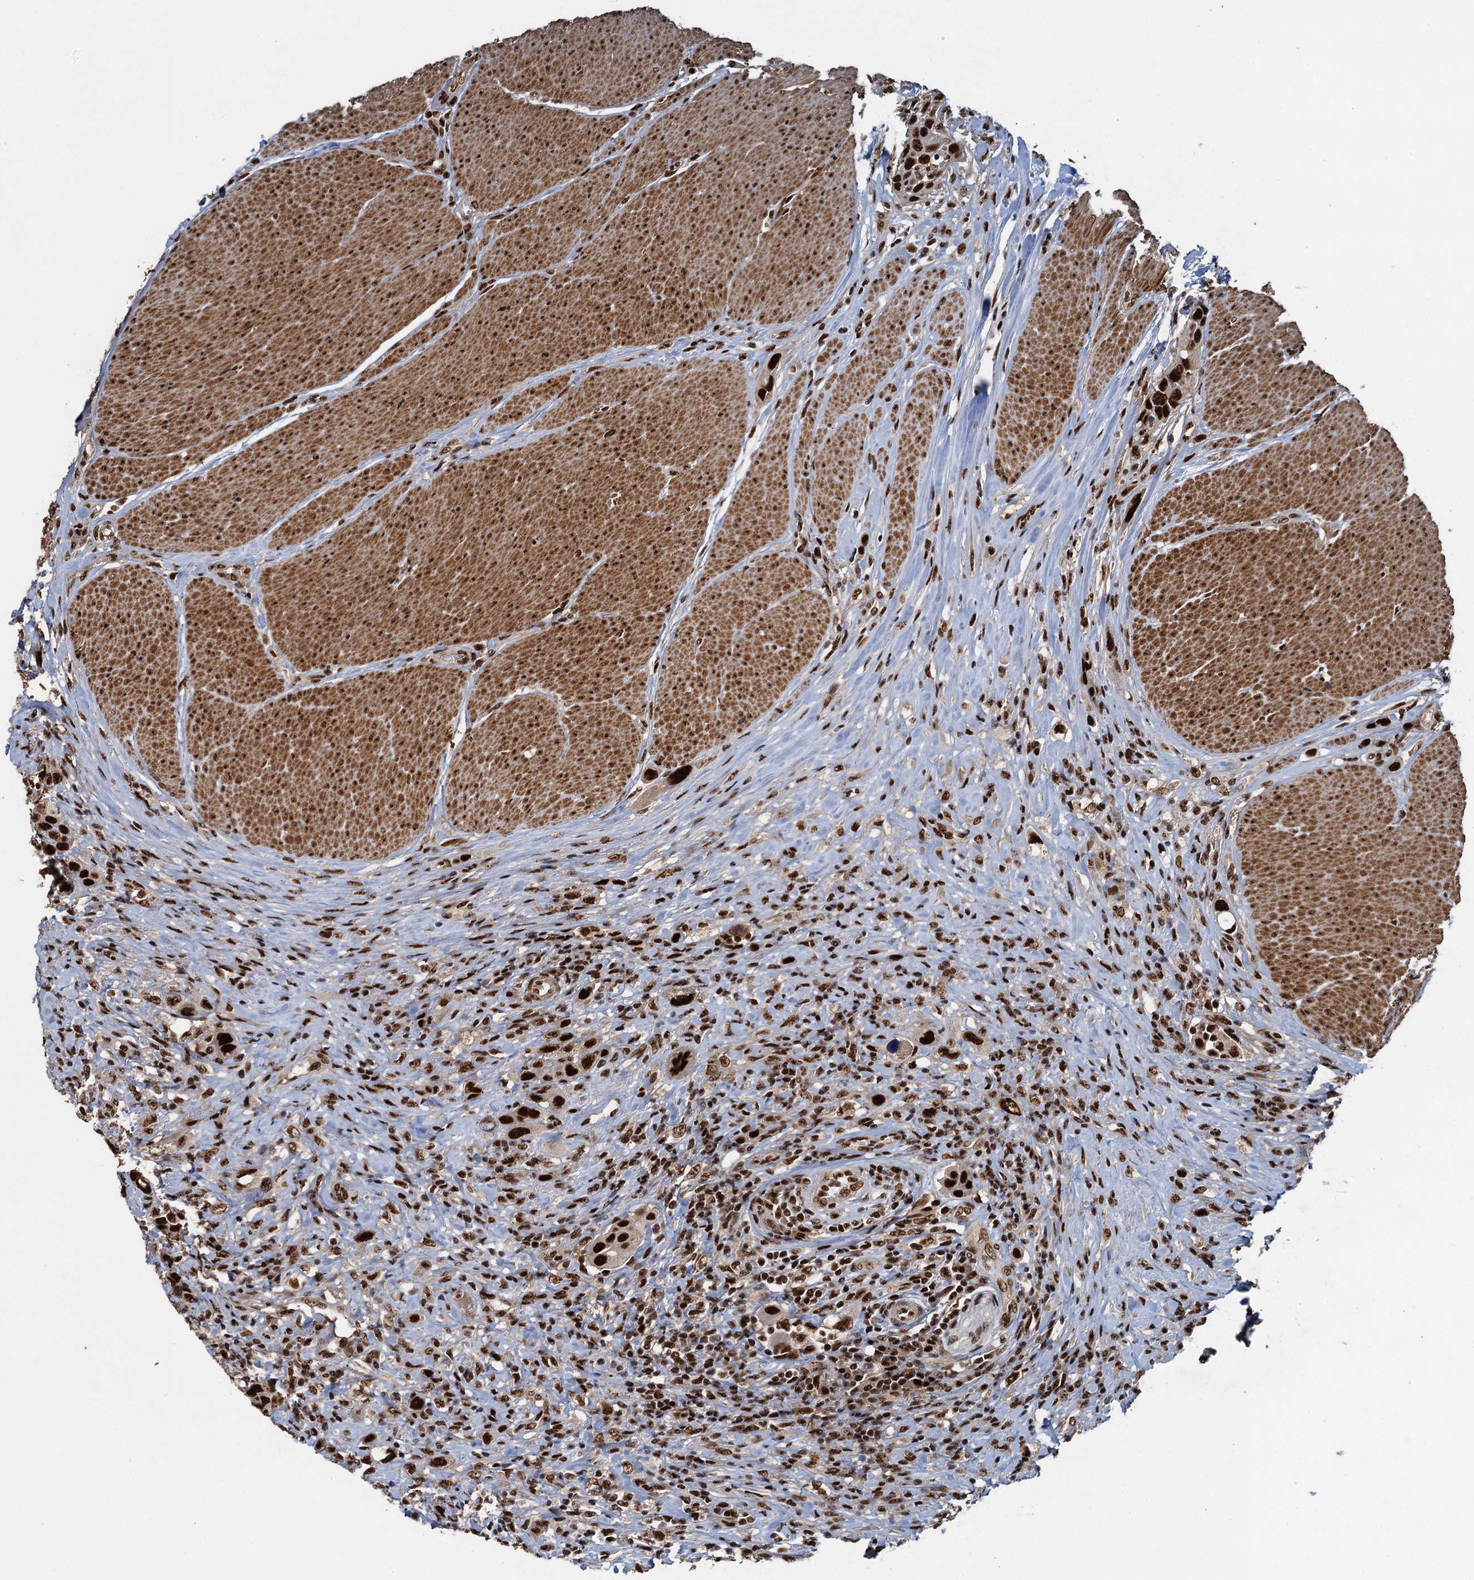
{"staining": {"intensity": "strong", "quantity": ">75%", "location": "nuclear"}, "tissue": "urothelial cancer", "cell_type": "Tumor cells", "image_type": "cancer", "snomed": [{"axis": "morphology", "description": "Urothelial carcinoma, High grade"}, {"axis": "topography", "description": "Urinary bladder"}], "caption": "This histopathology image shows high-grade urothelial carcinoma stained with immunohistochemistry (IHC) to label a protein in brown. The nuclear of tumor cells show strong positivity for the protein. Nuclei are counter-stained blue.", "gene": "ZC3H18", "patient": {"sex": "male", "age": 50}}